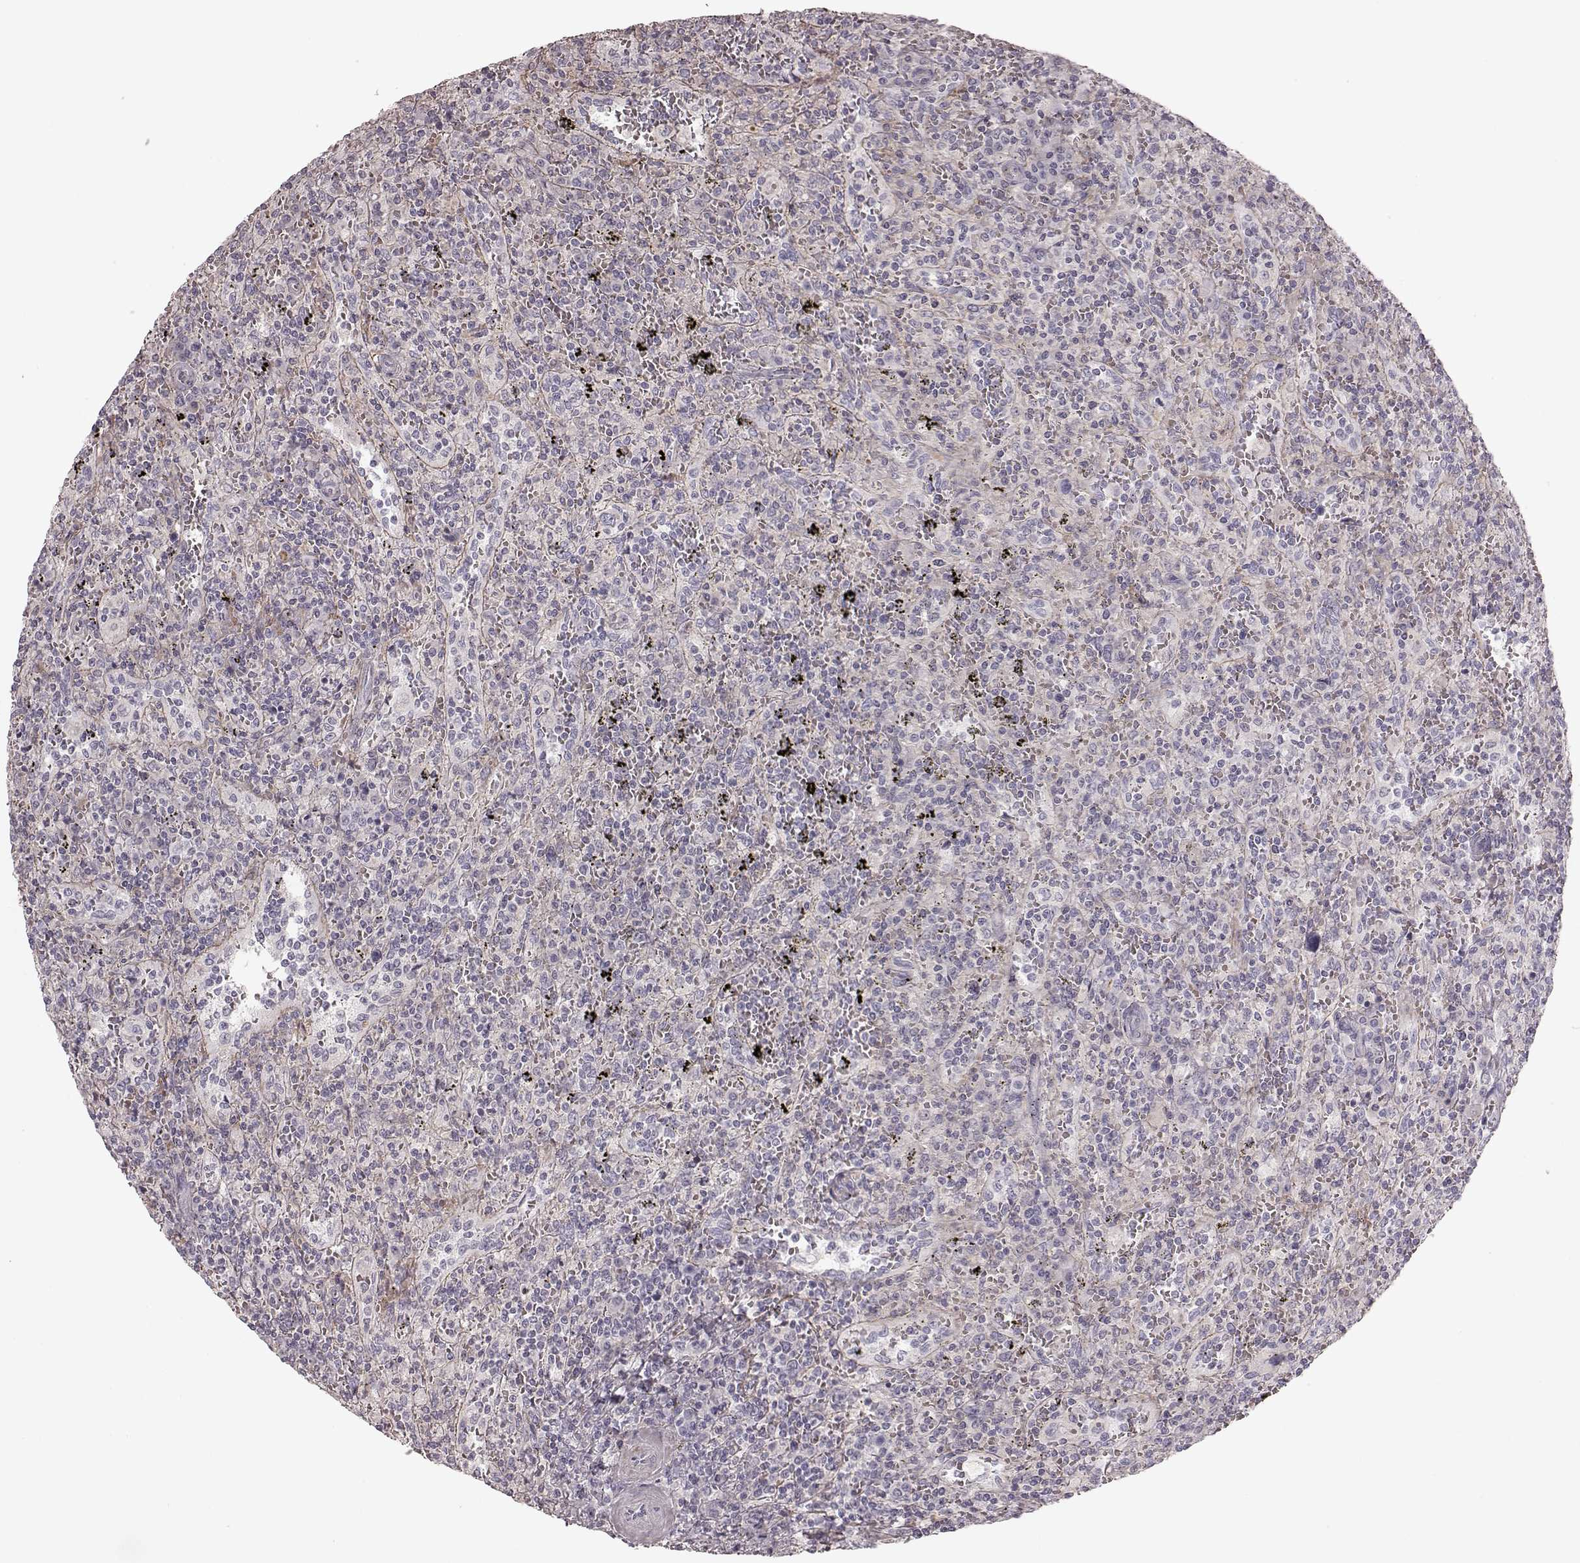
{"staining": {"intensity": "negative", "quantity": "none", "location": "none"}, "tissue": "lymphoma", "cell_type": "Tumor cells", "image_type": "cancer", "snomed": [{"axis": "morphology", "description": "Malignant lymphoma, non-Hodgkin's type, Low grade"}, {"axis": "topography", "description": "Spleen"}], "caption": "The IHC histopathology image has no significant expression in tumor cells of lymphoma tissue.", "gene": "PRLHR", "patient": {"sex": "male", "age": 62}}